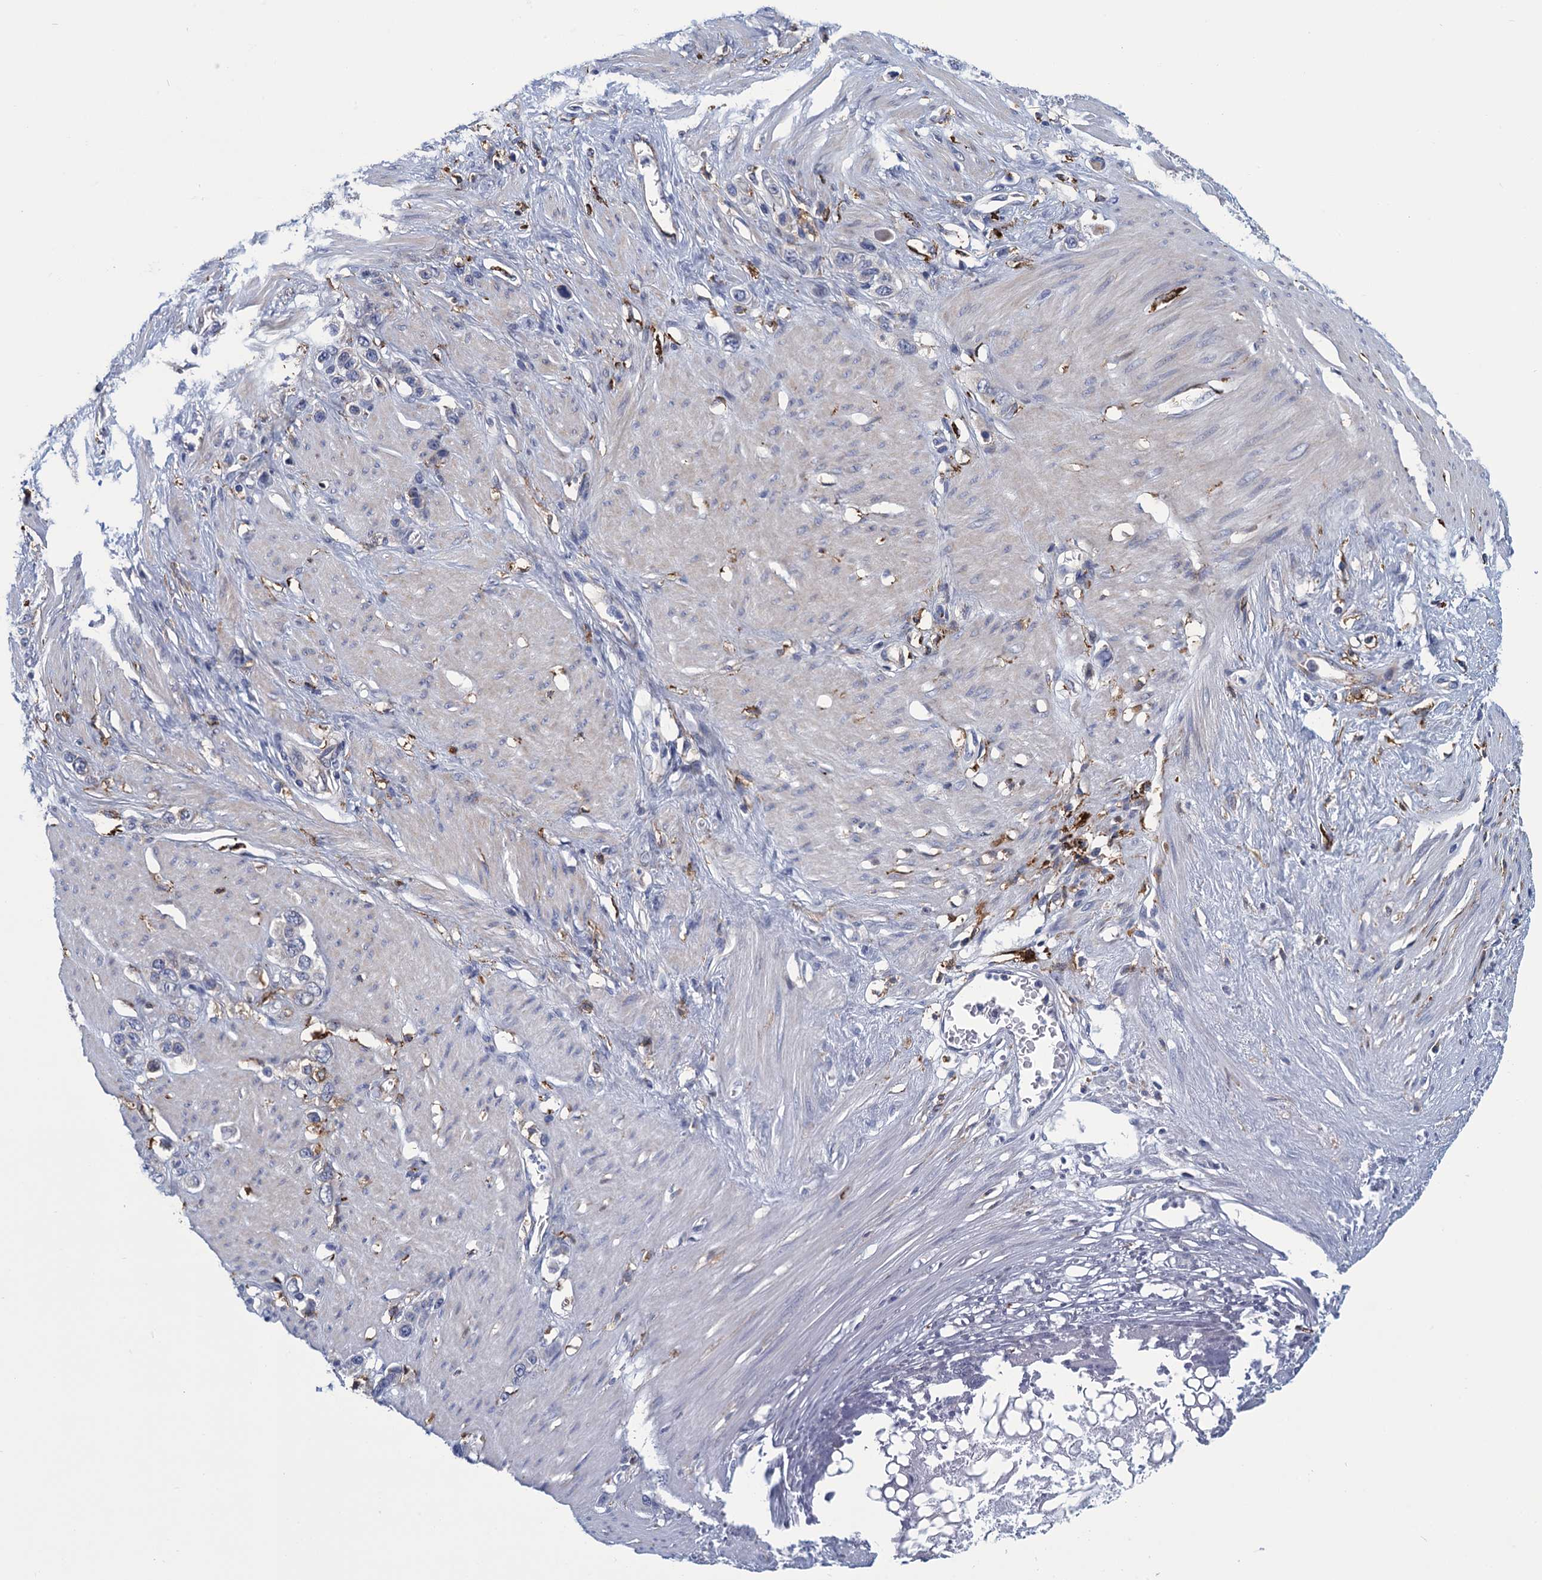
{"staining": {"intensity": "negative", "quantity": "none", "location": "none"}, "tissue": "stomach cancer", "cell_type": "Tumor cells", "image_type": "cancer", "snomed": [{"axis": "morphology", "description": "Adenocarcinoma, NOS"}, {"axis": "morphology", "description": "Adenocarcinoma, High grade"}, {"axis": "topography", "description": "Stomach, upper"}, {"axis": "topography", "description": "Stomach, lower"}], "caption": "DAB immunohistochemical staining of adenocarcinoma (stomach) exhibits no significant expression in tumor cells.", "gene": "DNHD1", "patient": {"sex": "female", "age": 65}}